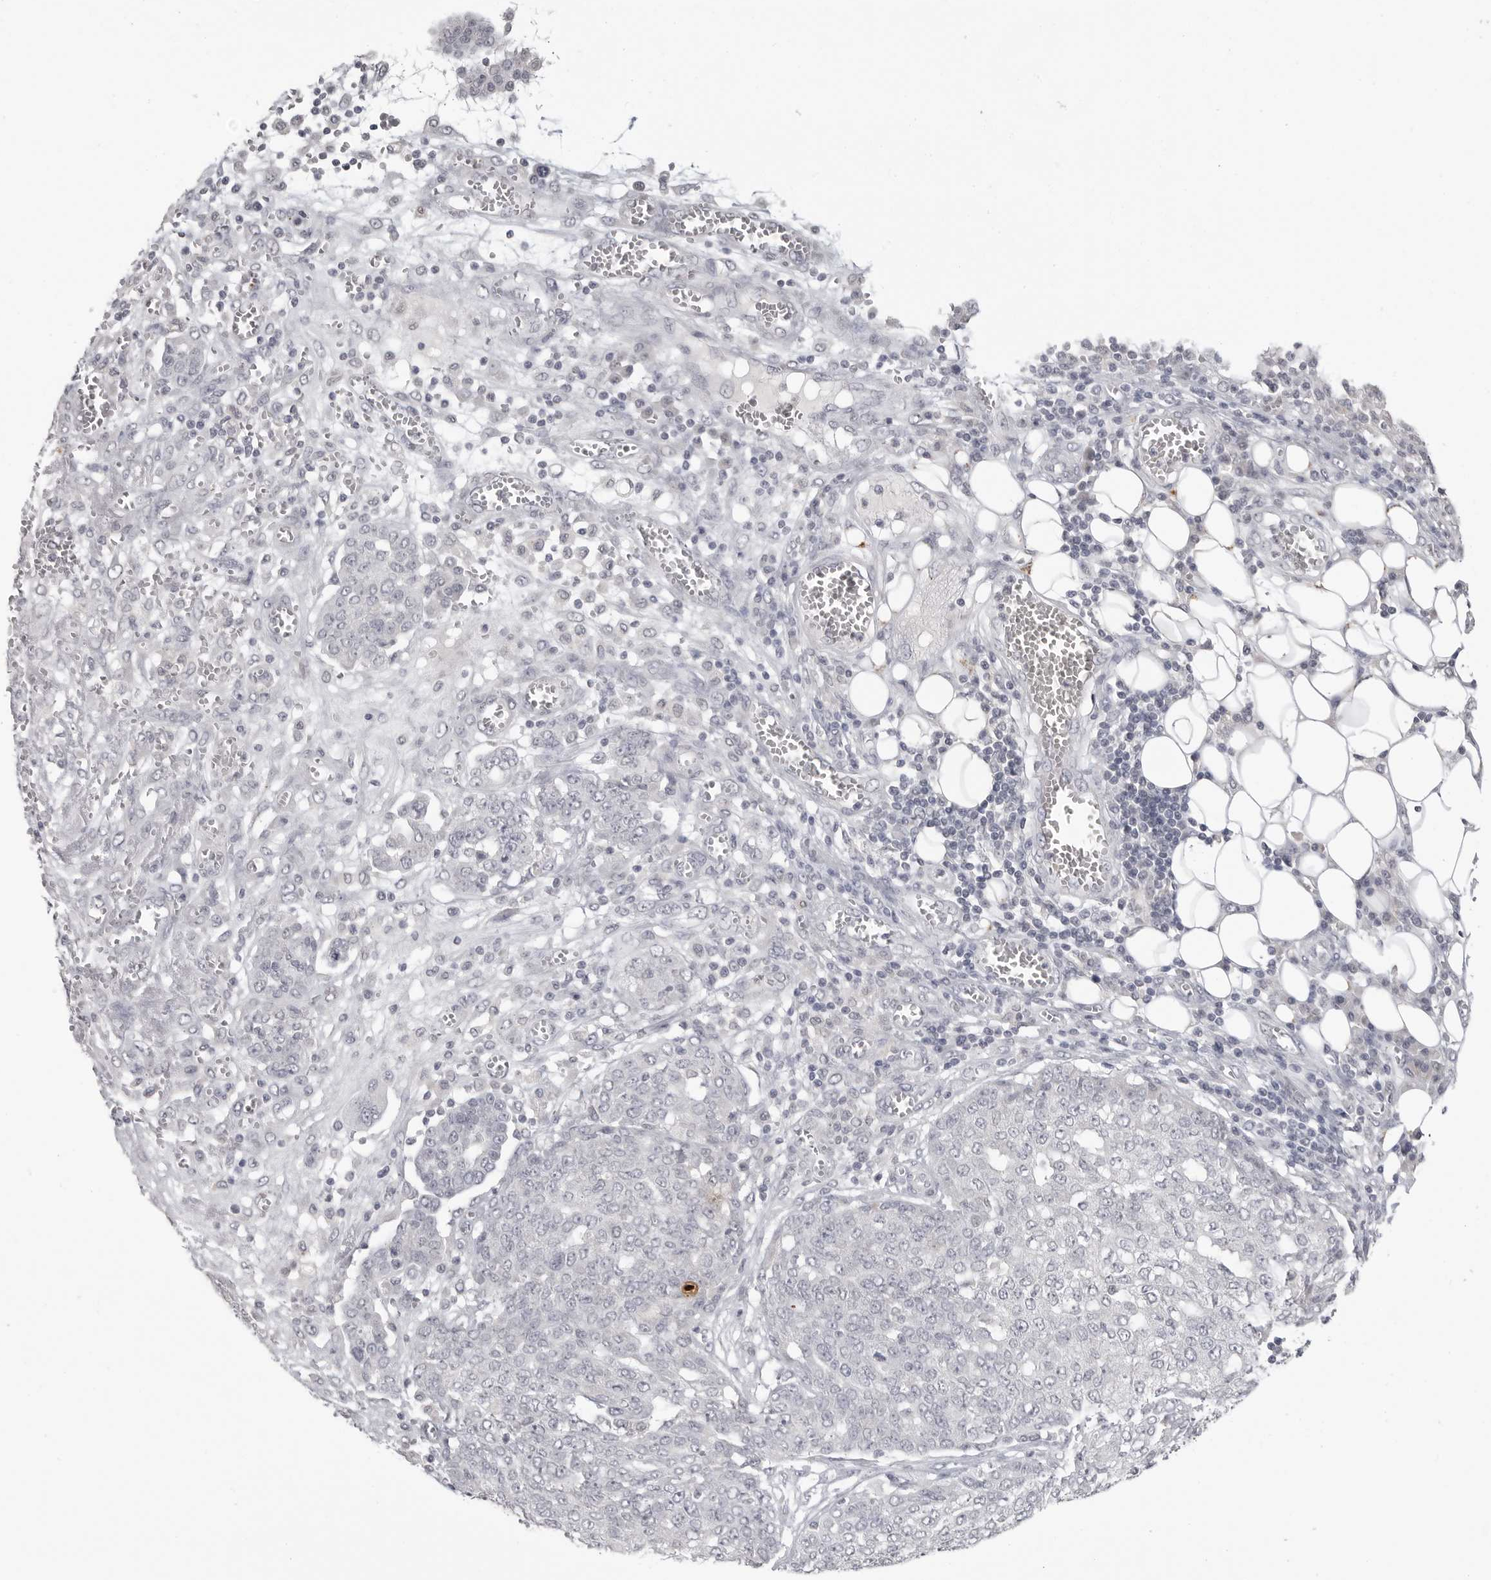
{"staining": {"intensity": "negative", "quantity": "none", "location": "none"}, "tissue": "ovarian cancer", "cell_type": "Tumor cells", "image_type": "cancer", "snomed": [{"axis": "morphology", "description": "Cystadenocarcinoma, serous, NOS"}, {"axis": "topography", "description": "Soft tissue"}, {"axis": "topography", "description": "Ovary"}], "caption": "Tumor cells are negative for brown protein staining in ovarian serous cystadenocarcinoma.", "gene": "PRSS1", "patient": {"sex": "female", "age": 57}}